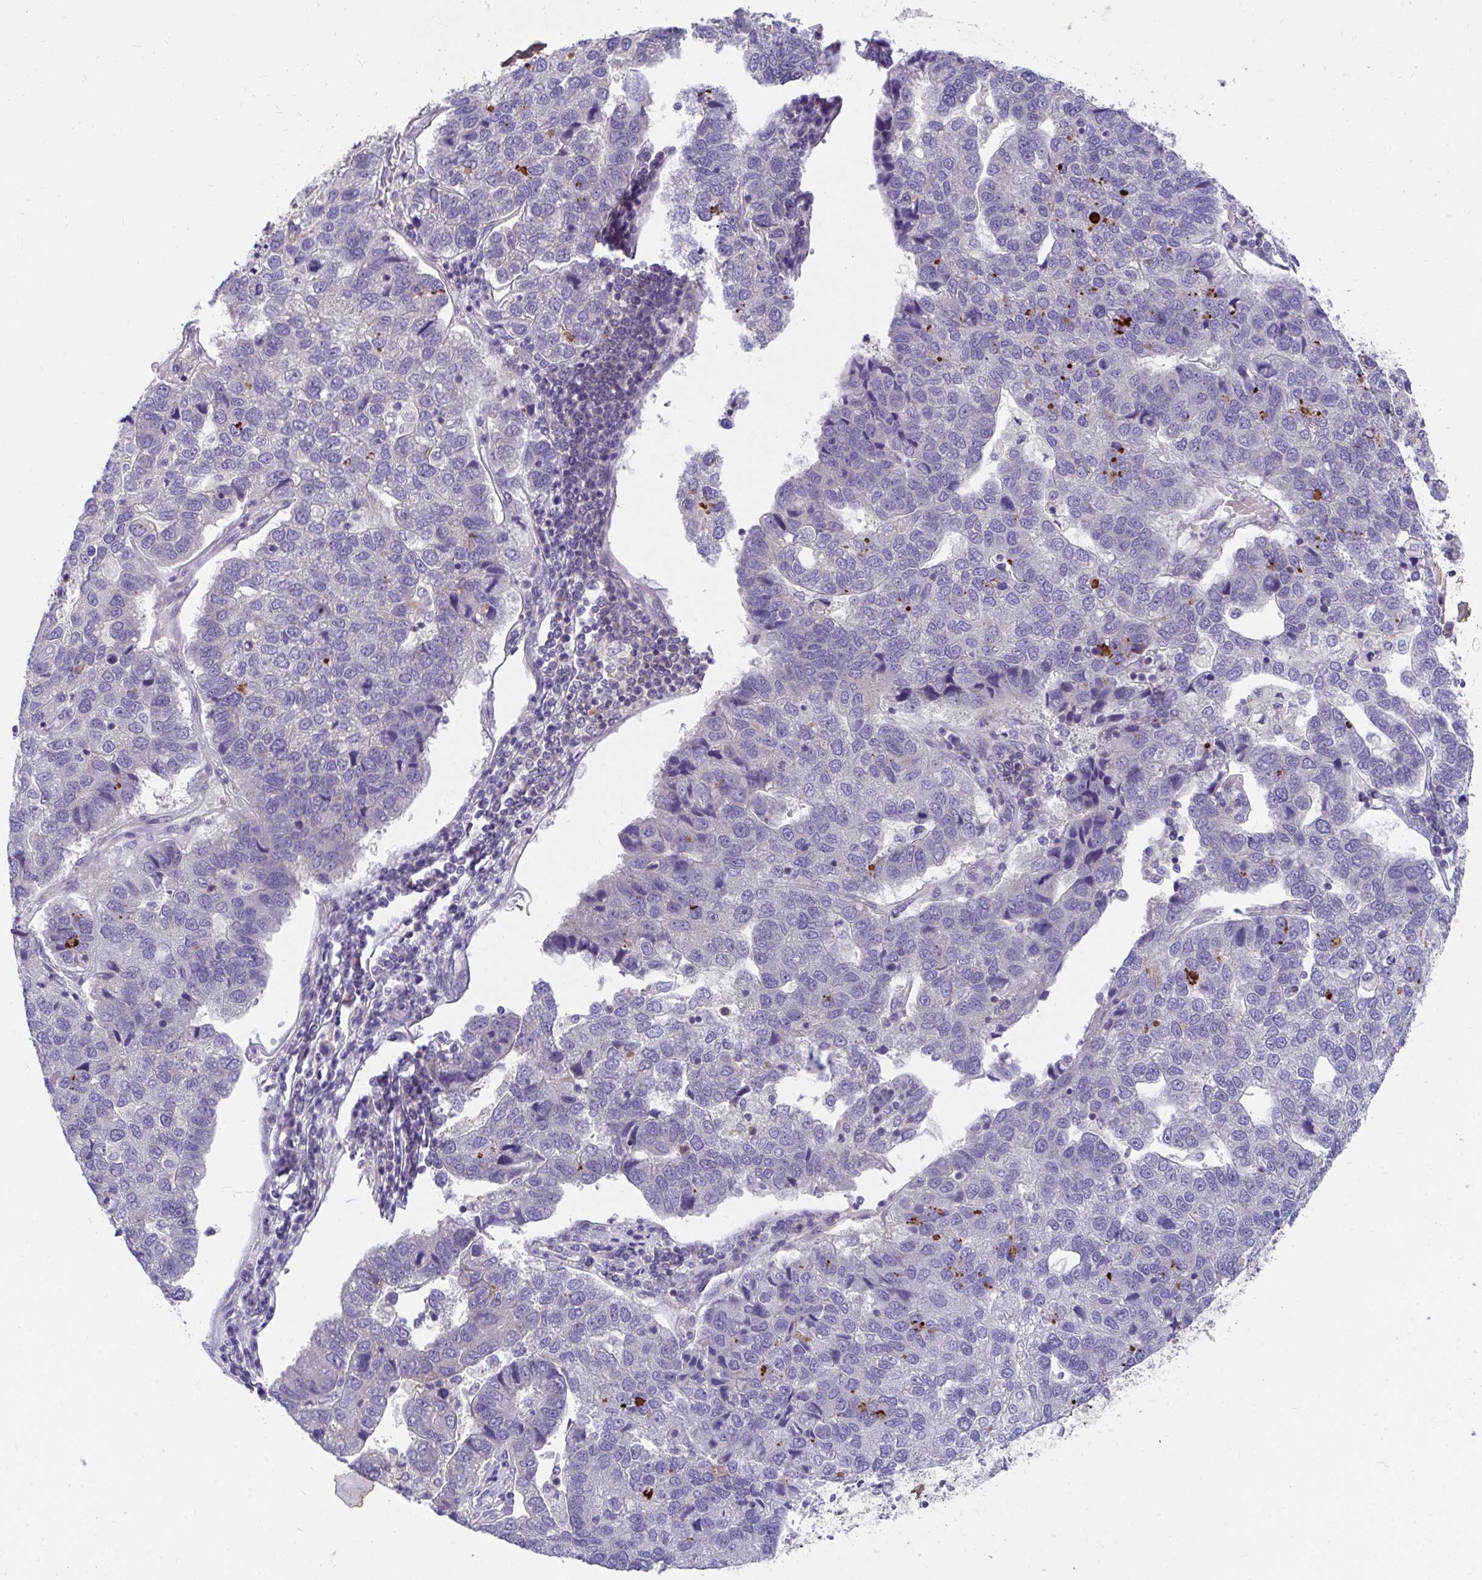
{"staining": {"intensity": "negative", "quantity": "none", "location": "none"}, "tissue": "pancreatic cancer", "cell_type": "Tumor cells", "image_type": "cancer", "snomed": [{"axis": "morphology", "description": "Adenocarcinoma, NOS"}, {"axis": "topography", "description": "Pancreas"}], "caption": "Protein analysis of pancreatic cancer (adenocarcinoma) displays no significant positivity in tumor cells. The staining was performed using DAB to visualize the protein expression in brown, while the nuclei were stained in blue with hematoxylin (Magnification: 20x).", "gene": "FHIP1B", "patient": {"sex": "female", "age": 61}}